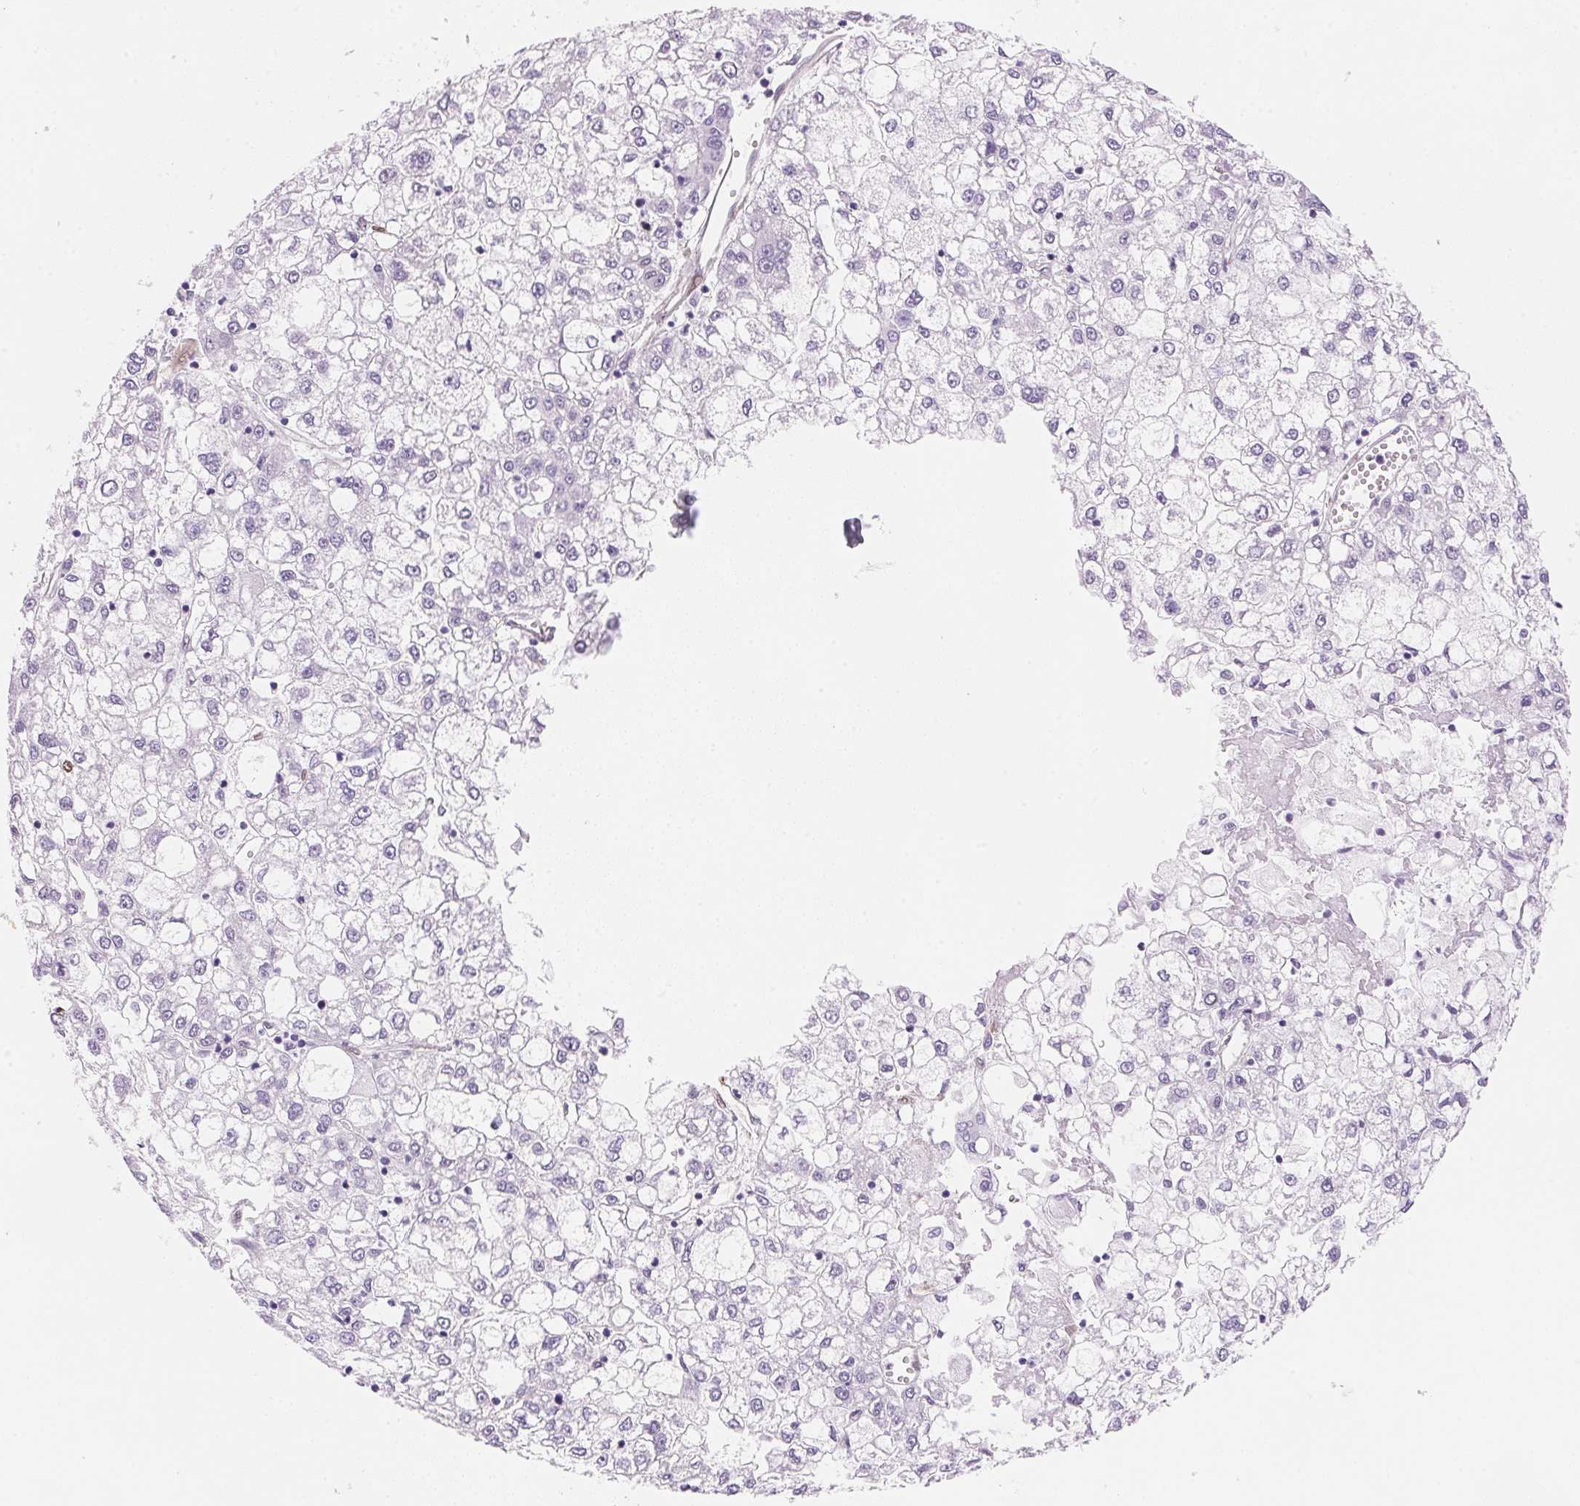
{"staining": {"intensity": "negative", "quantity": "none", "location": "none"}, "tissue": "liver cancer", "cell_type": "Tumor cells", "image_type": "cancer", "snomed": [{"axis": "morphology", "description": "Carcinoma, Hepatocellular, NOS"}, {"axis": "topography", "description": "Liver"}], "caption": "Hepatocellular carcinoma (liver) was stained to show a protein in brown. There is no significant expression in tumor cells.", "gene": "SMTN", "patient": {"sex": "male", "age": 40}}